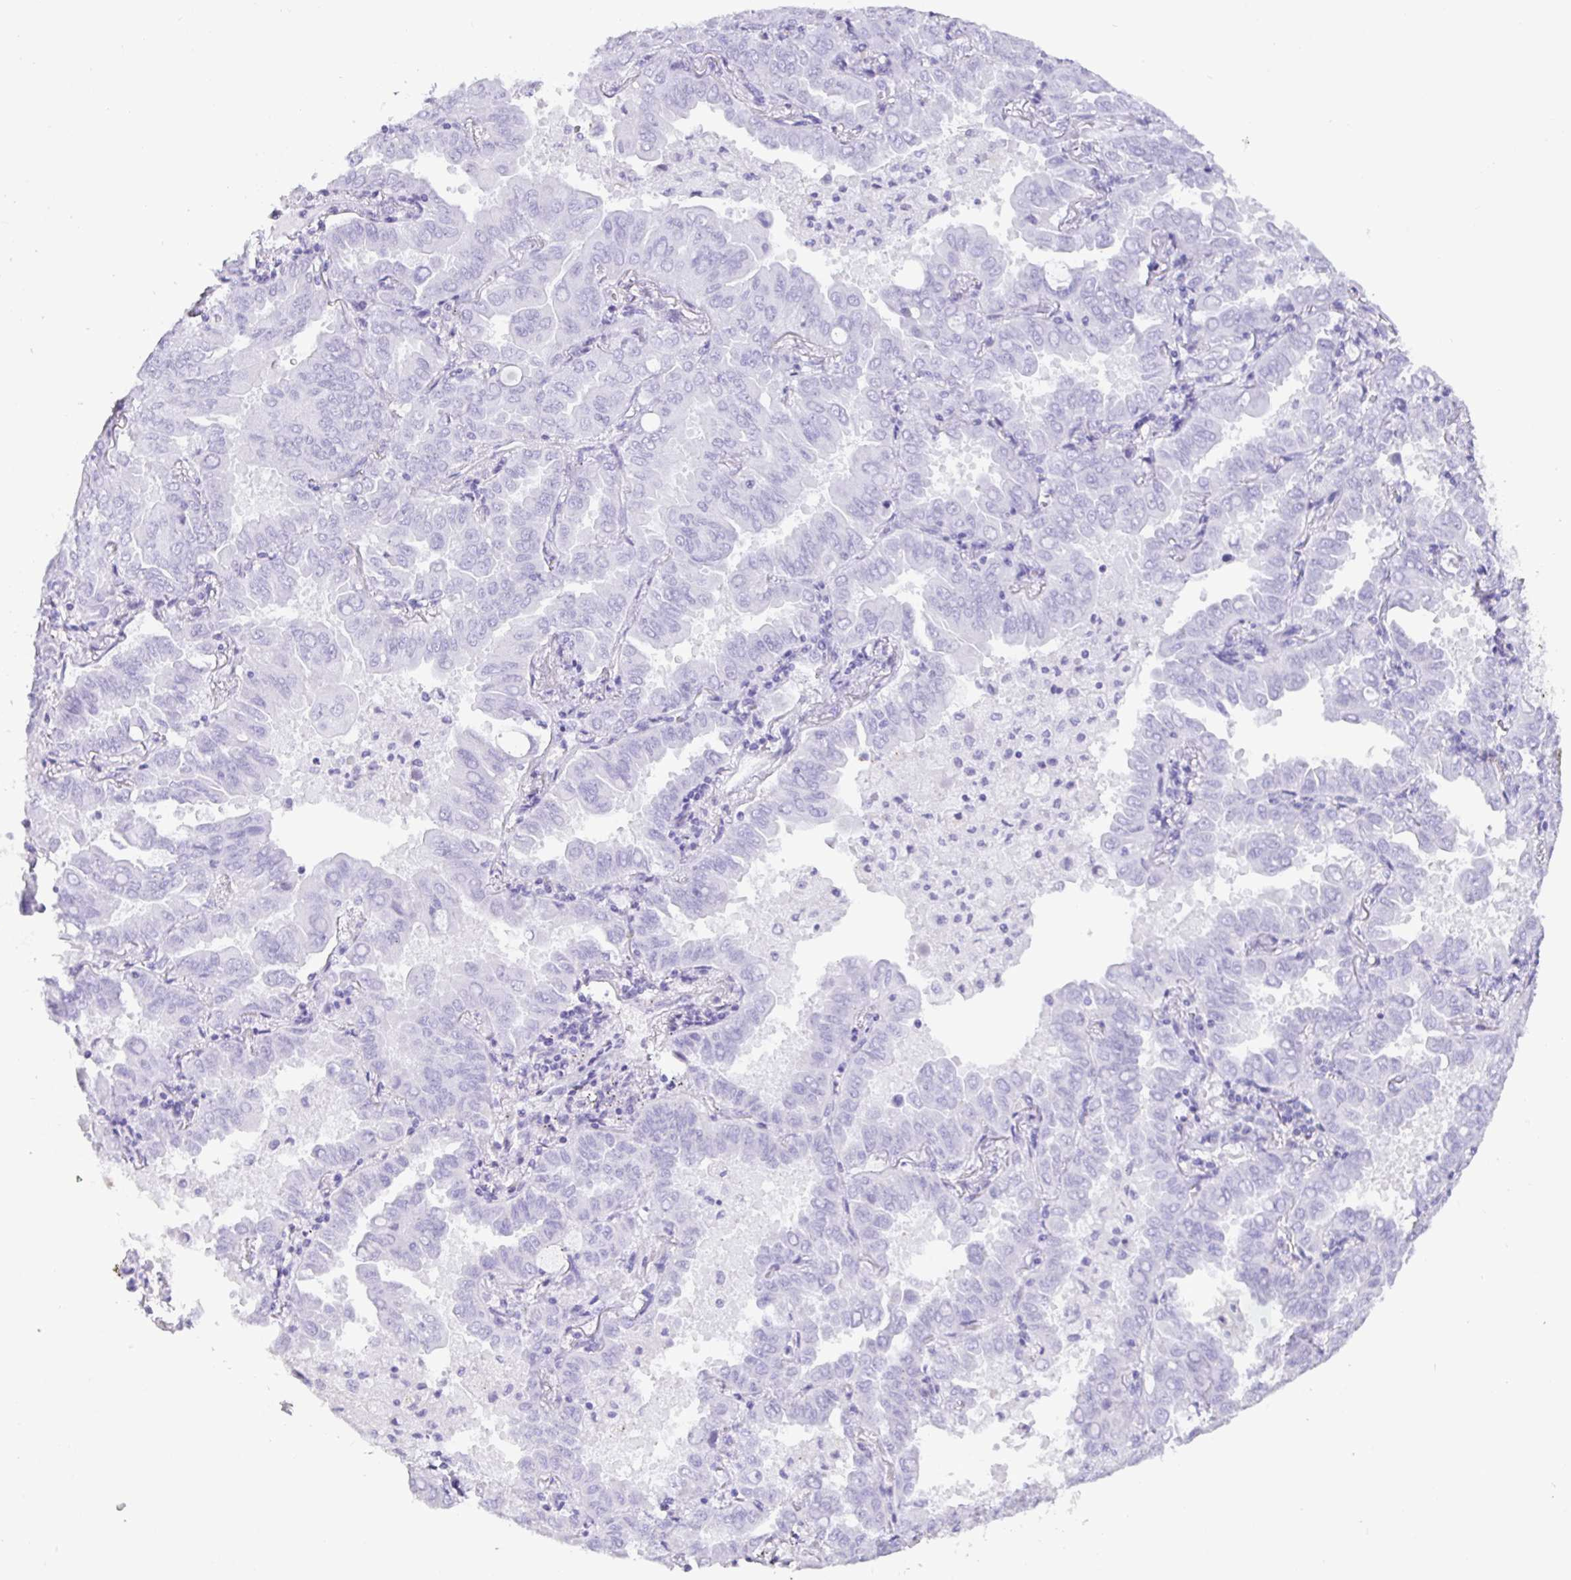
{"staining": {"intensity": "negative", "quantity": "none", "location": "none"}, "tissue": "lung cancer", "cell_type": "Tumor cells", "image_type": "cancer", "snomed": [{"axis": "morphology", "description": "Adenocarcinoma, NOS"}, {"axis": "topography", "description": "Lung"}], "caption": "This is an IHC photomicrograph of lung cancer. There is no staining in tumor cells.", "gene": "NUP188", "patient": {"sex": "male", "age": 64}}